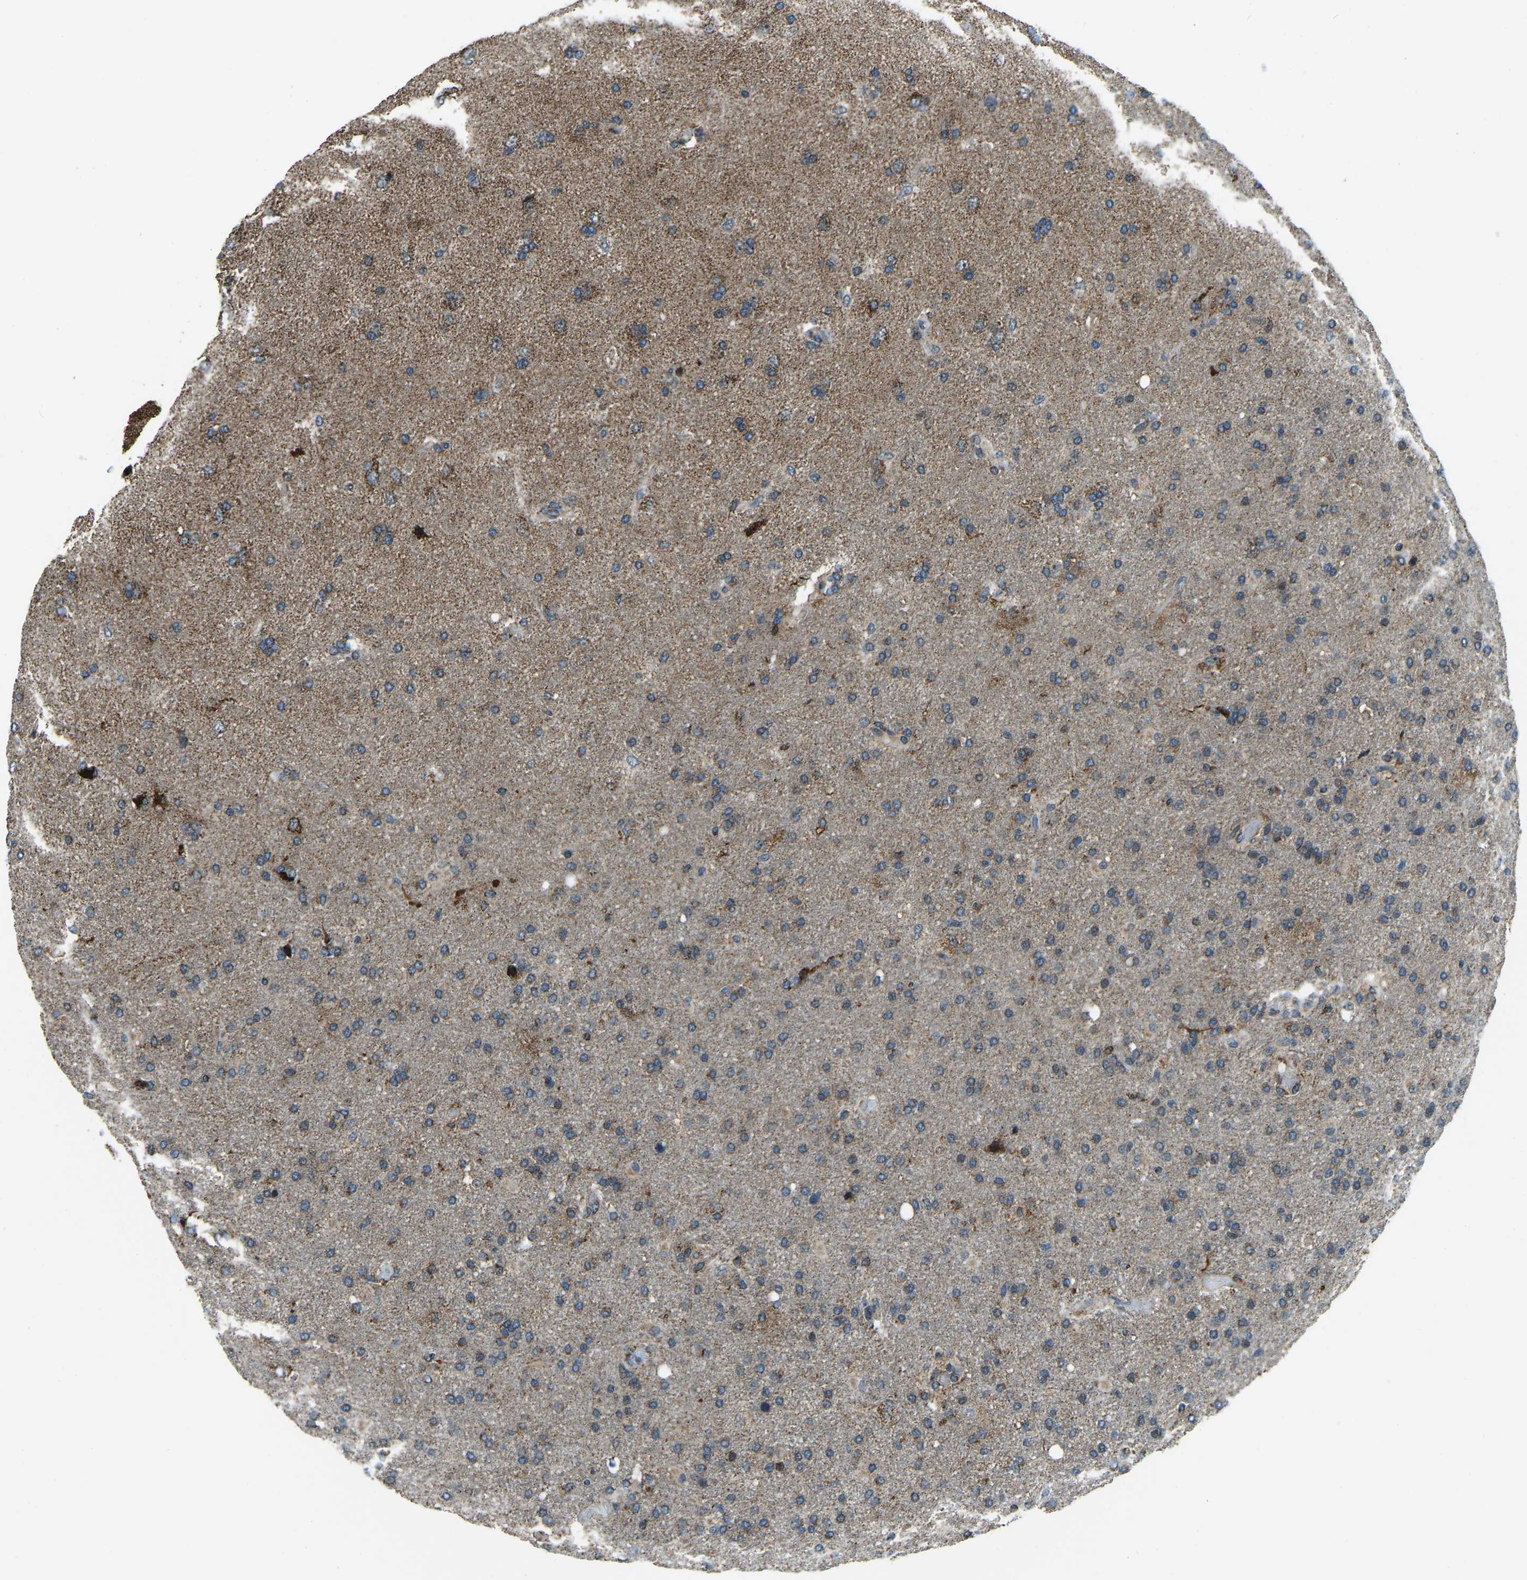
{"staining": {"intensity": "moderate", "quantity": "25%-75%", "location": "cytoplasmic/membranous"}, "tissue": "glioma", "cell_type": "Tumor cells", "image_type": "cancer", "snomed": [{"axis": "morphology", "description": "Glioma, malignant, High grade"}, {"axis": "topography", "description": "Brain"}], "caption": "Human glioma stained for a protein (brown) reveals moderate cytoplasmic/membranous positive positivity in about 25%-75% of tumor cells.", "gene": "RBM33", "patient": {"sex": "male", "age": 72}}